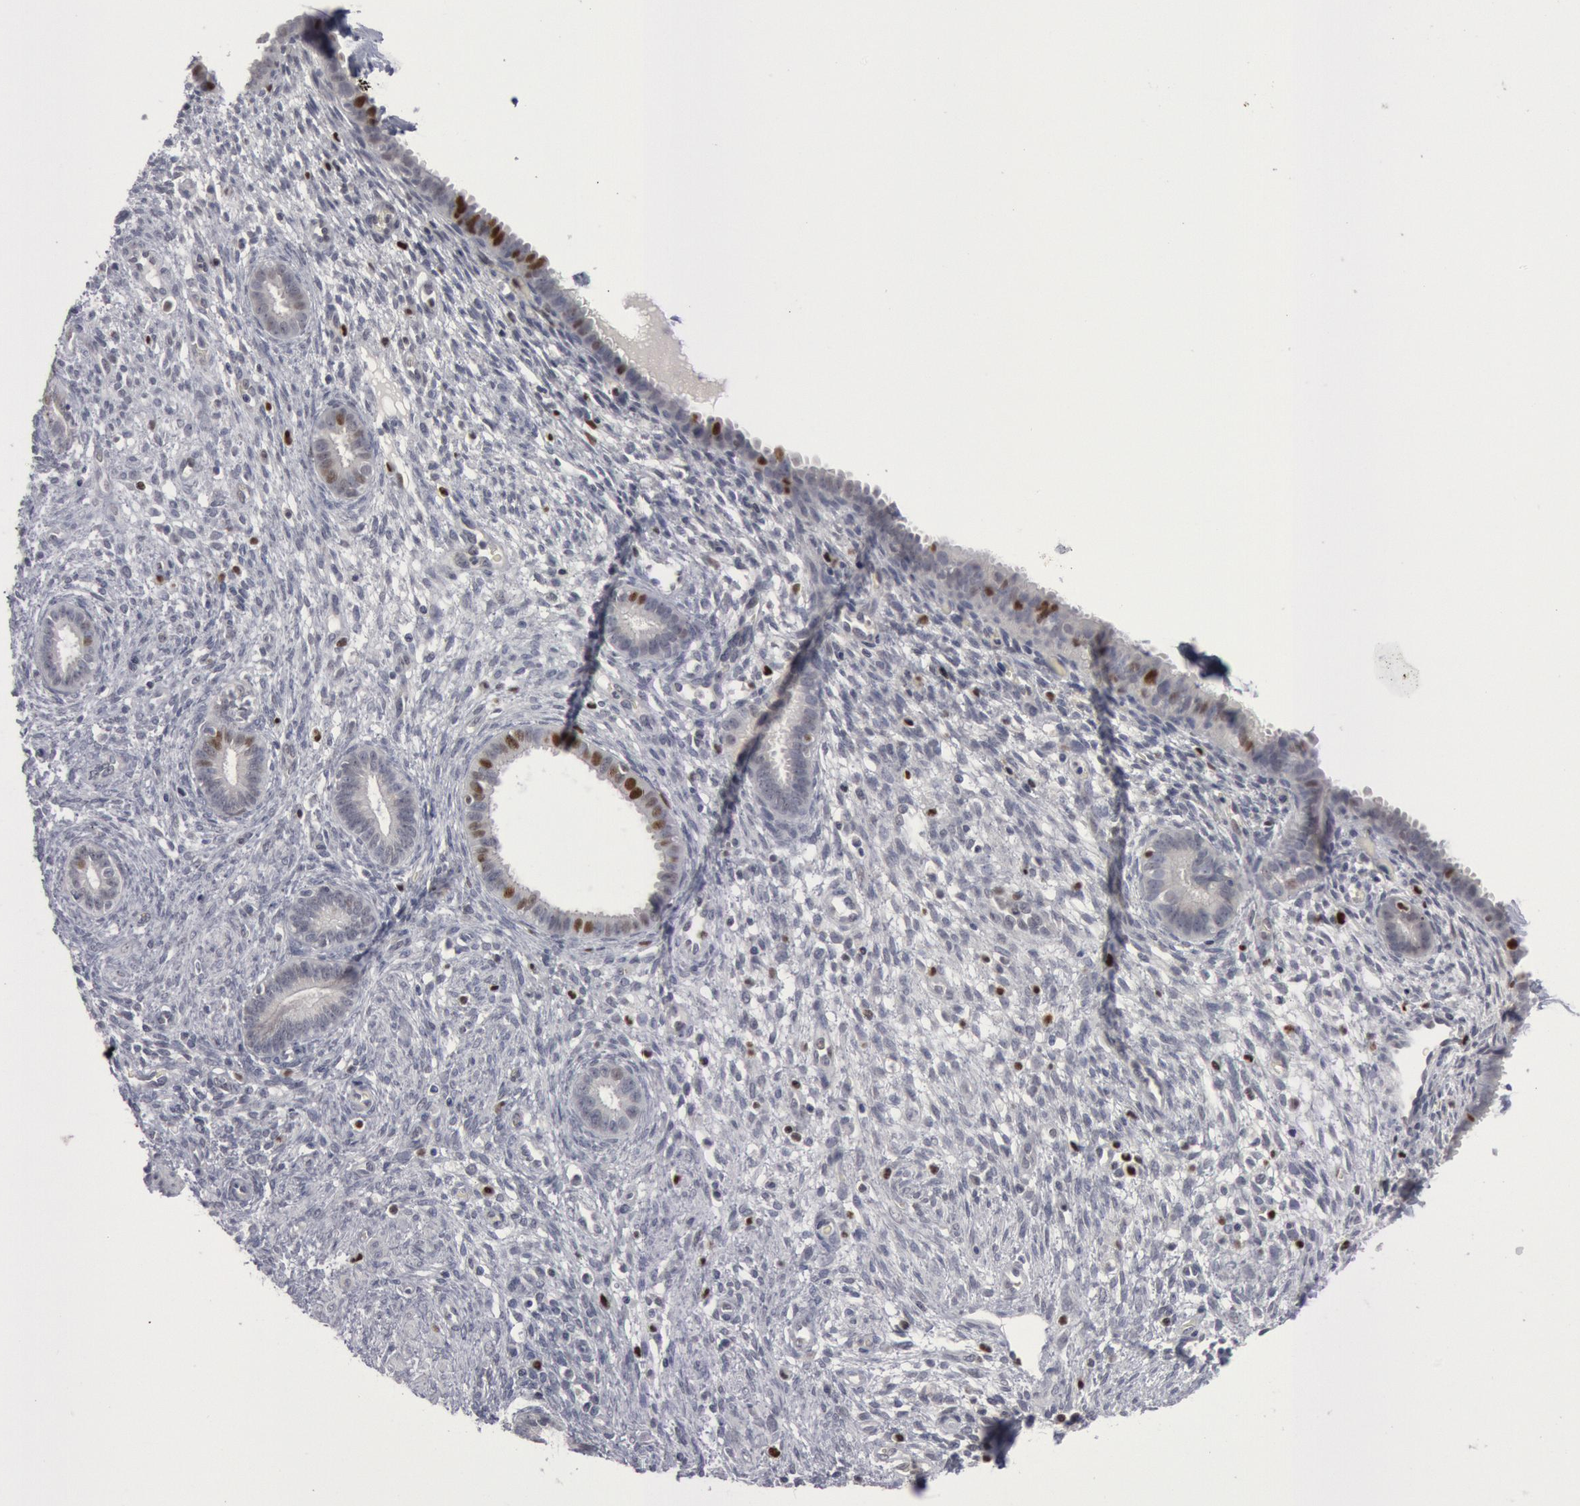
{"staining": {"intensity": "moderate", "quantity": "<25%", "location": "nuclear"}, "tissue": "endometrium", "cell_type": "Cells in endometrial stroma", "image_type": "normal", "snomed": [{"axis": "morphology", "description": "Normal tissue, NOS"}, {"axis": "topography", "description": "Endometrium"}], "caption": "The immunohistochemical stain labels moderate nuclear expression in cells in endometrial stroma of unremarkable endometrium. (DAB (3,3'-diaminobenzidine) IHC, brown staining for protein, blue staining for nuclei).", "gene": "WDHD1", "patient": {"sex": "female", "age": 72}}